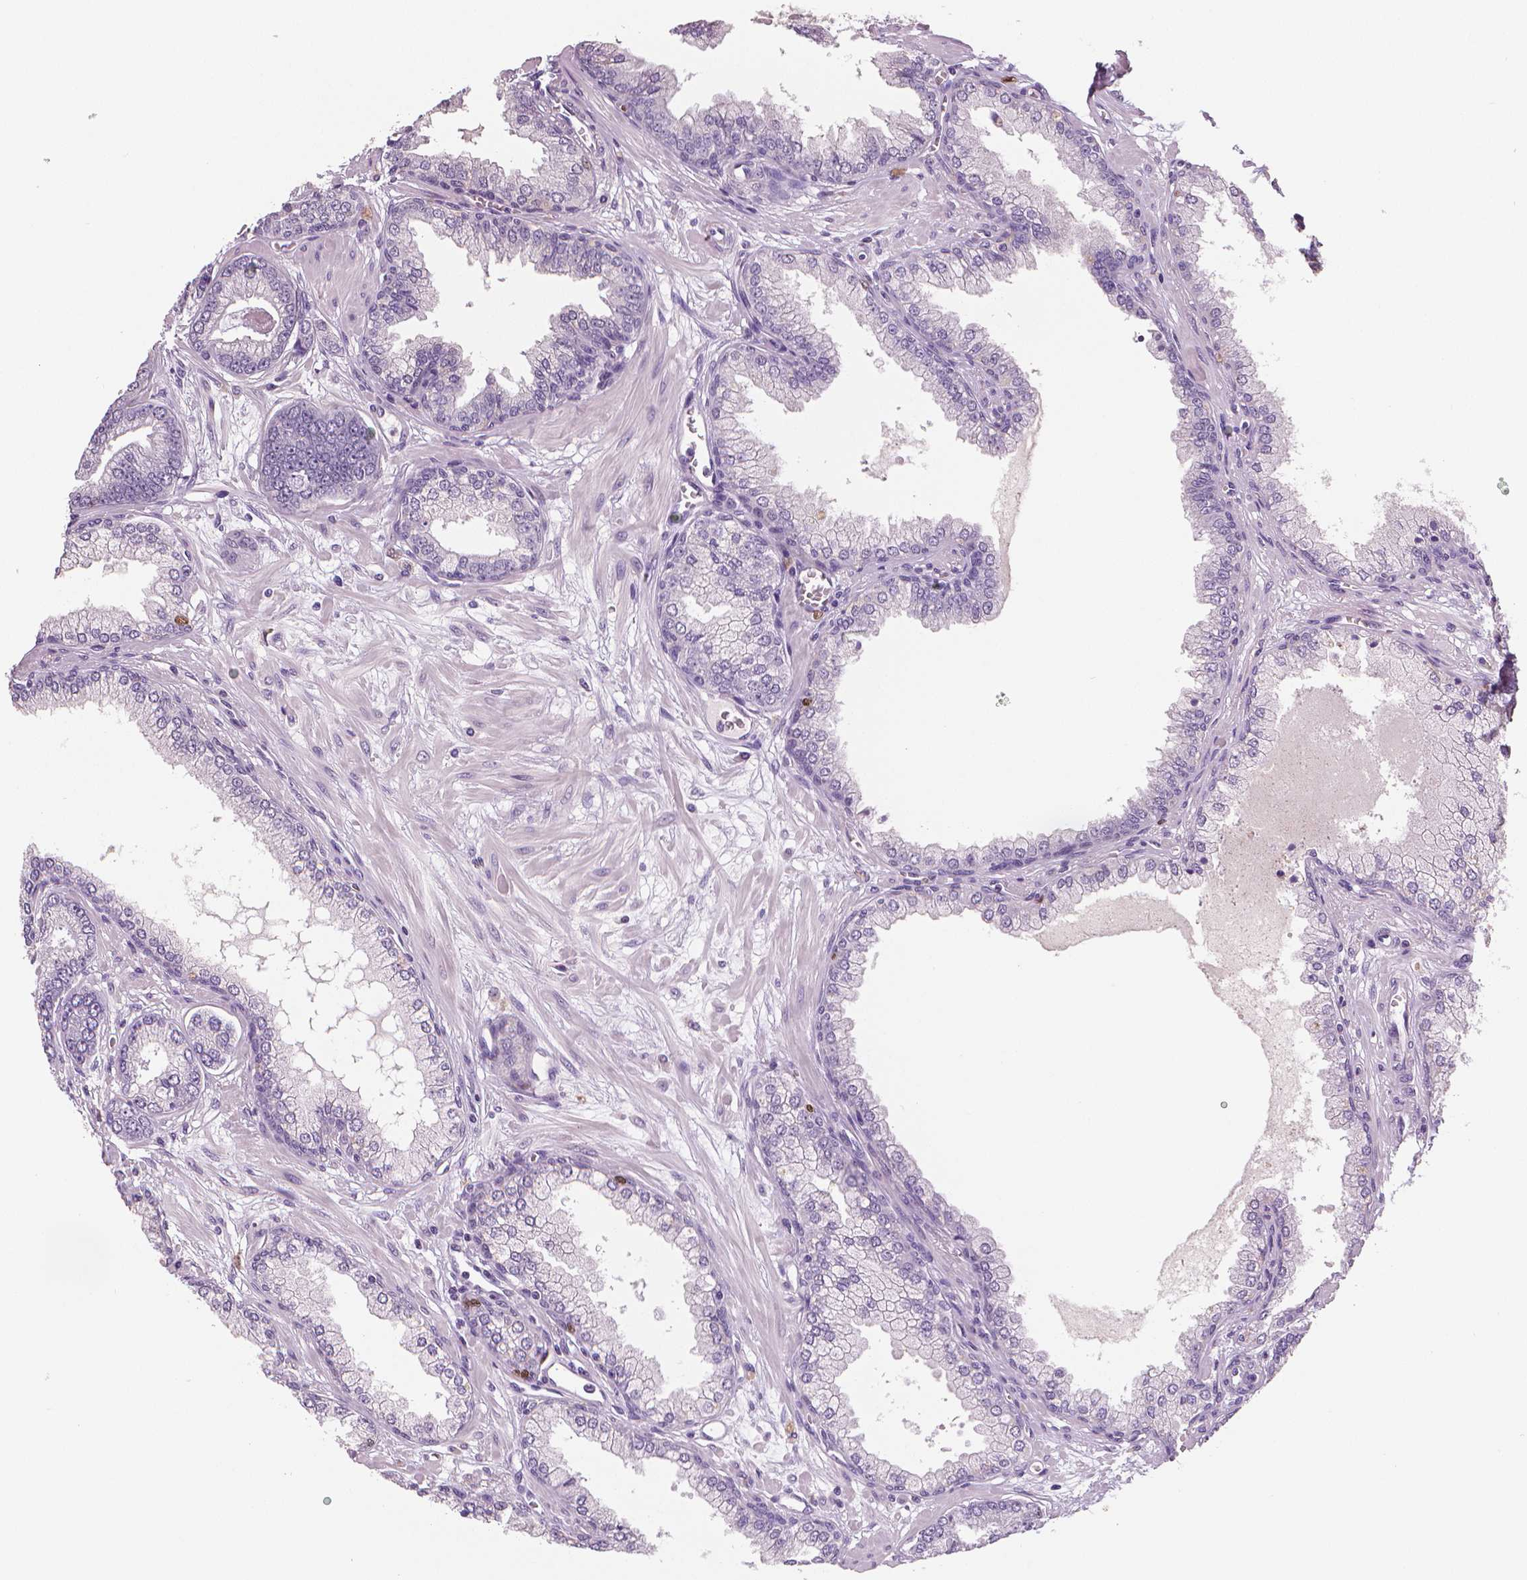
{"staining": {"intensity": "negative", "quantity": "none", "location": "none"}, "tissue": "prostate cancer", "cell_type": "Tumor cells", "image_type": "cancer", "snomed": [{"axis": "morphology", "description": "Adenocarcinoma, Low grade"}, {"axis": "topography", "description": "Prostate"}], "caption": "This is an immunohistochemistry (IHC) image of prostate cancer. There is no expression in tumor cells.", "gene": "MKI67", "patient": {"sex": "male", "age": 64}}